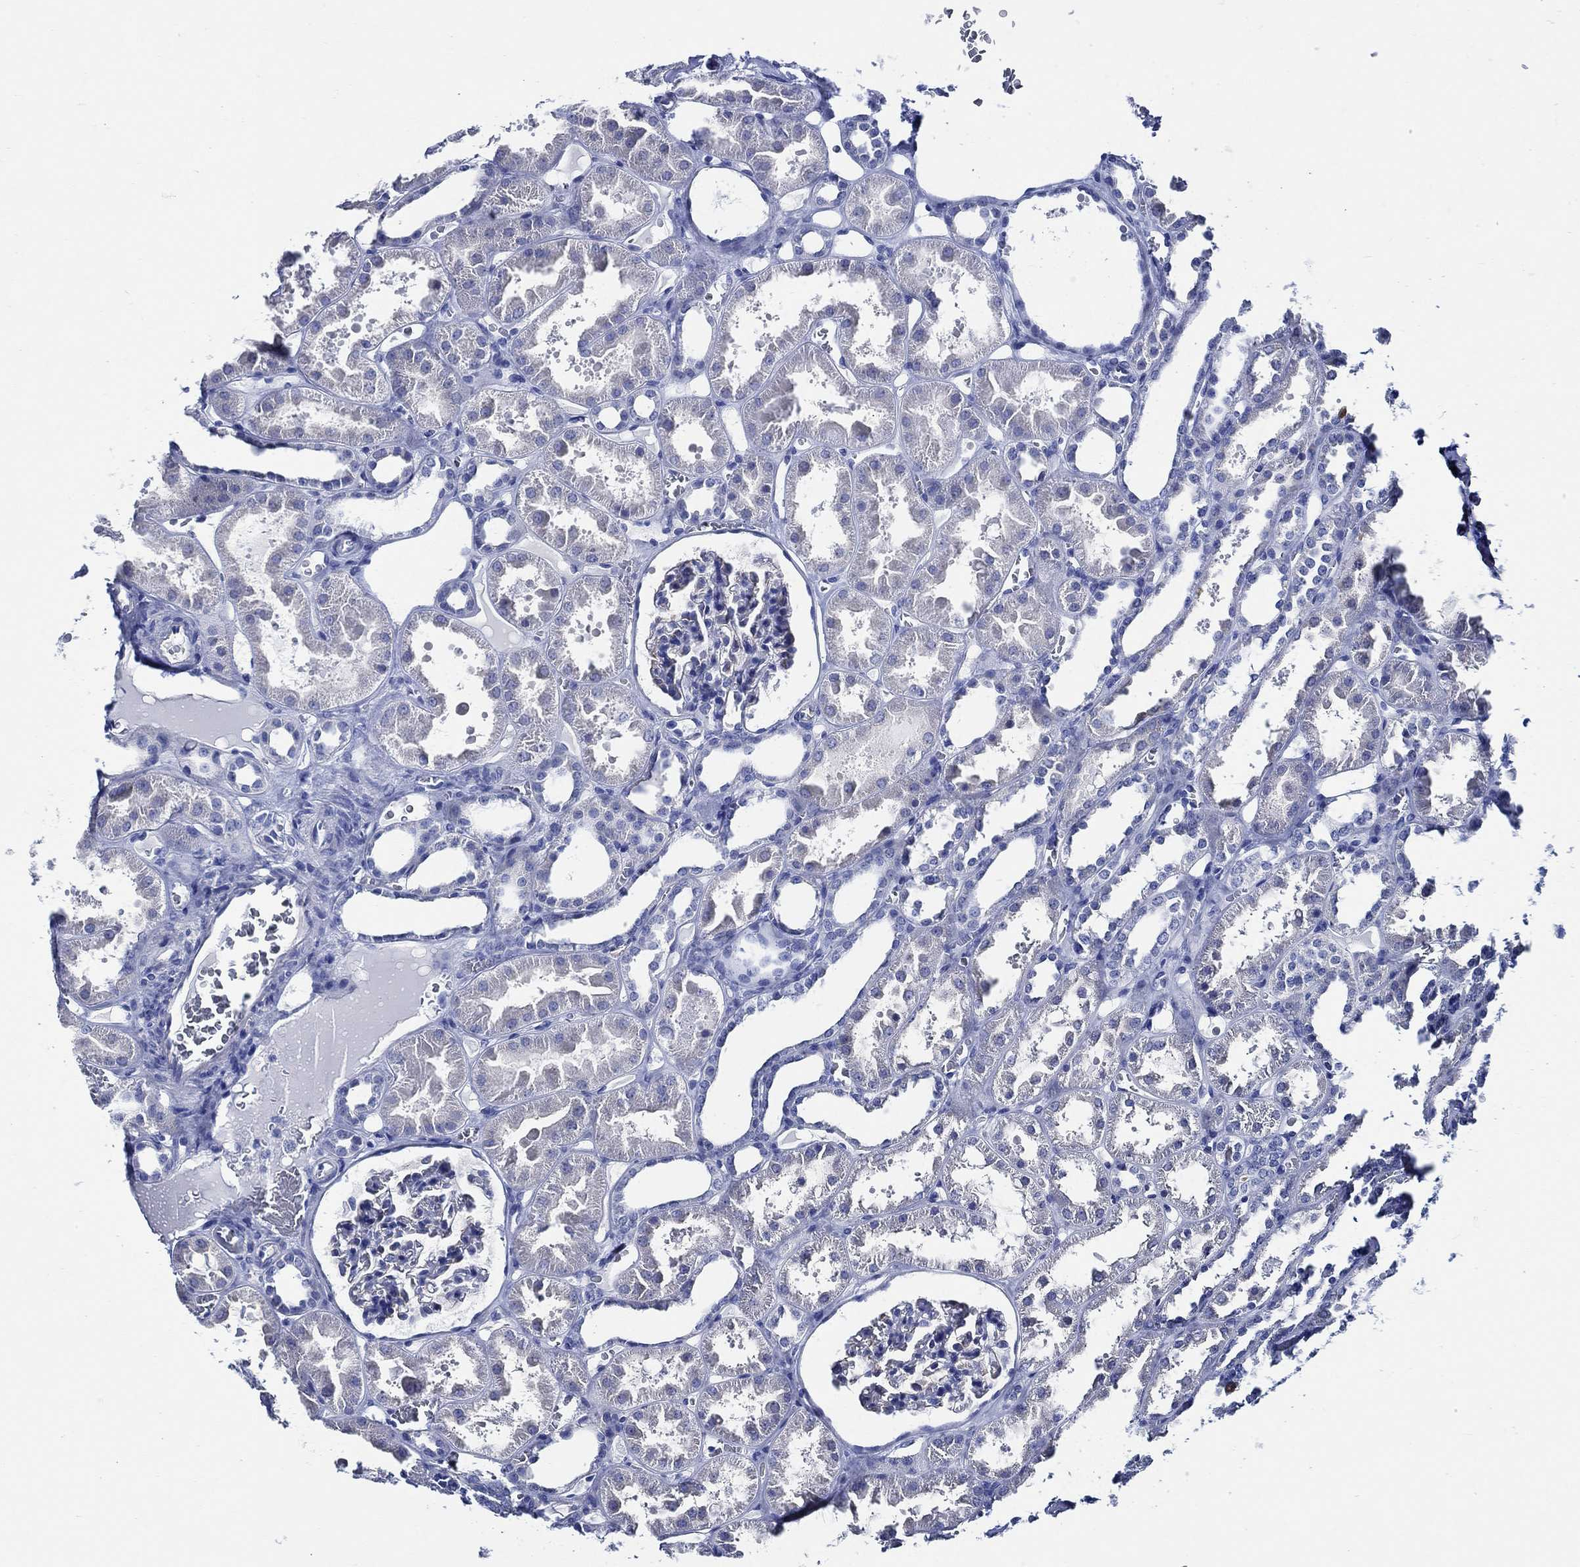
{"staining": {"intensity": "negative", "quantity": "none", "location": "none"}, "tissue": "kidney", "cell_type": "Cells in glomeruli", "image_type": "normal", "snomed": [{"axis": "morphology", "description": "Normal tissue, NOS"}, {"axis": "topography", "description": "Kidney"}], "caption": "Cells in glomeruli show no significant expression in benign kidney. (Brightfield microscopy of DAB IHC at high magnification).", "gene": "WDR62", "patient": {"sex": "female", "age": 41}}